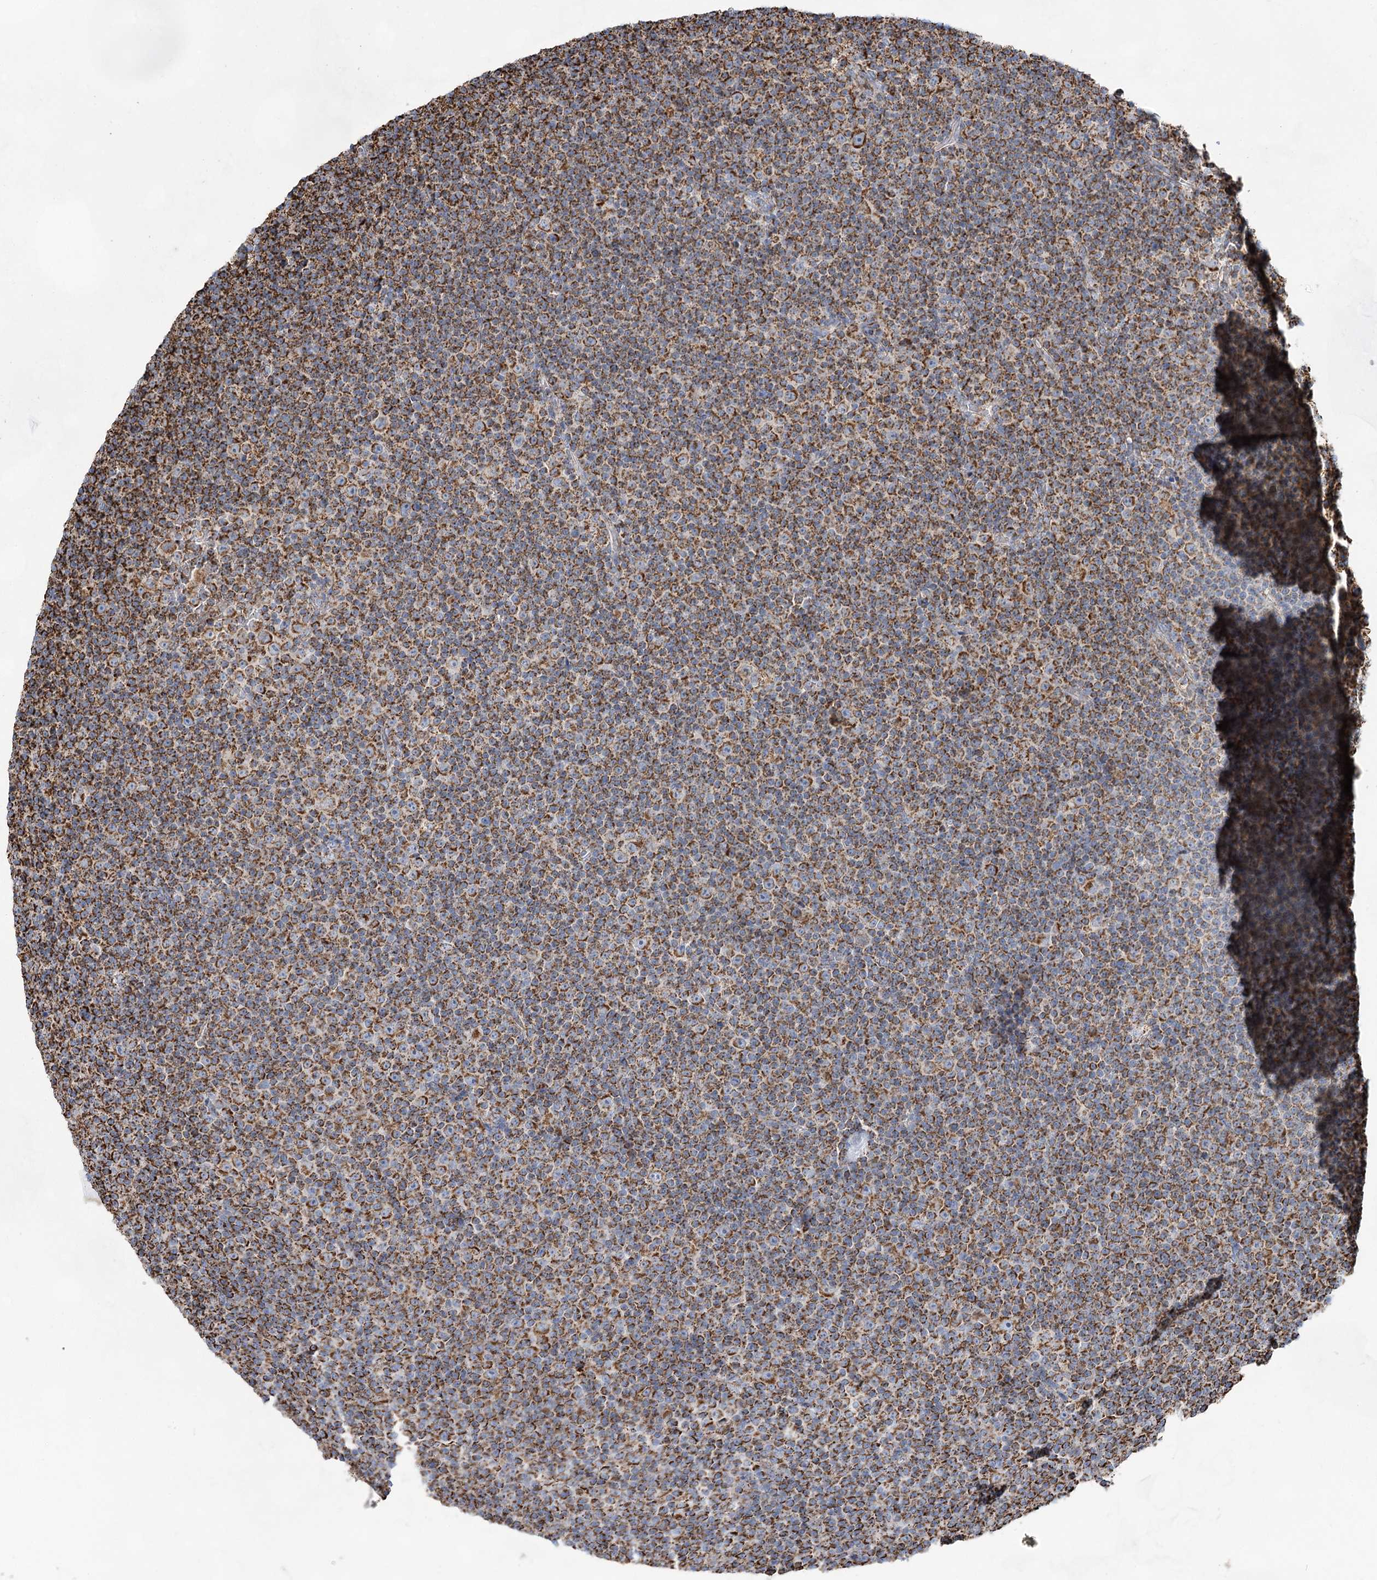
{"staining": {"intensity": "strong", "quantity": ">75%", "location": "cytoplasmic/membranous"}, "tissue": "lymphoma", "cell_type": "Tumor cells", "image_type": "cancer", "snomed": [{"axis": "morphology", "description": "Malignant lymphoma, non-Hodgkin's type, Low grade"}, {"axis": "topography", "description": "Lymph node"}], "caption": "Brown immunohistochemical staining in lymphoma shows strong cytoplasmic/membranous expression in approximately >75% of tumor cells.", "gene": "NADK2", "patient": {"sex": "female", "age": 67}}